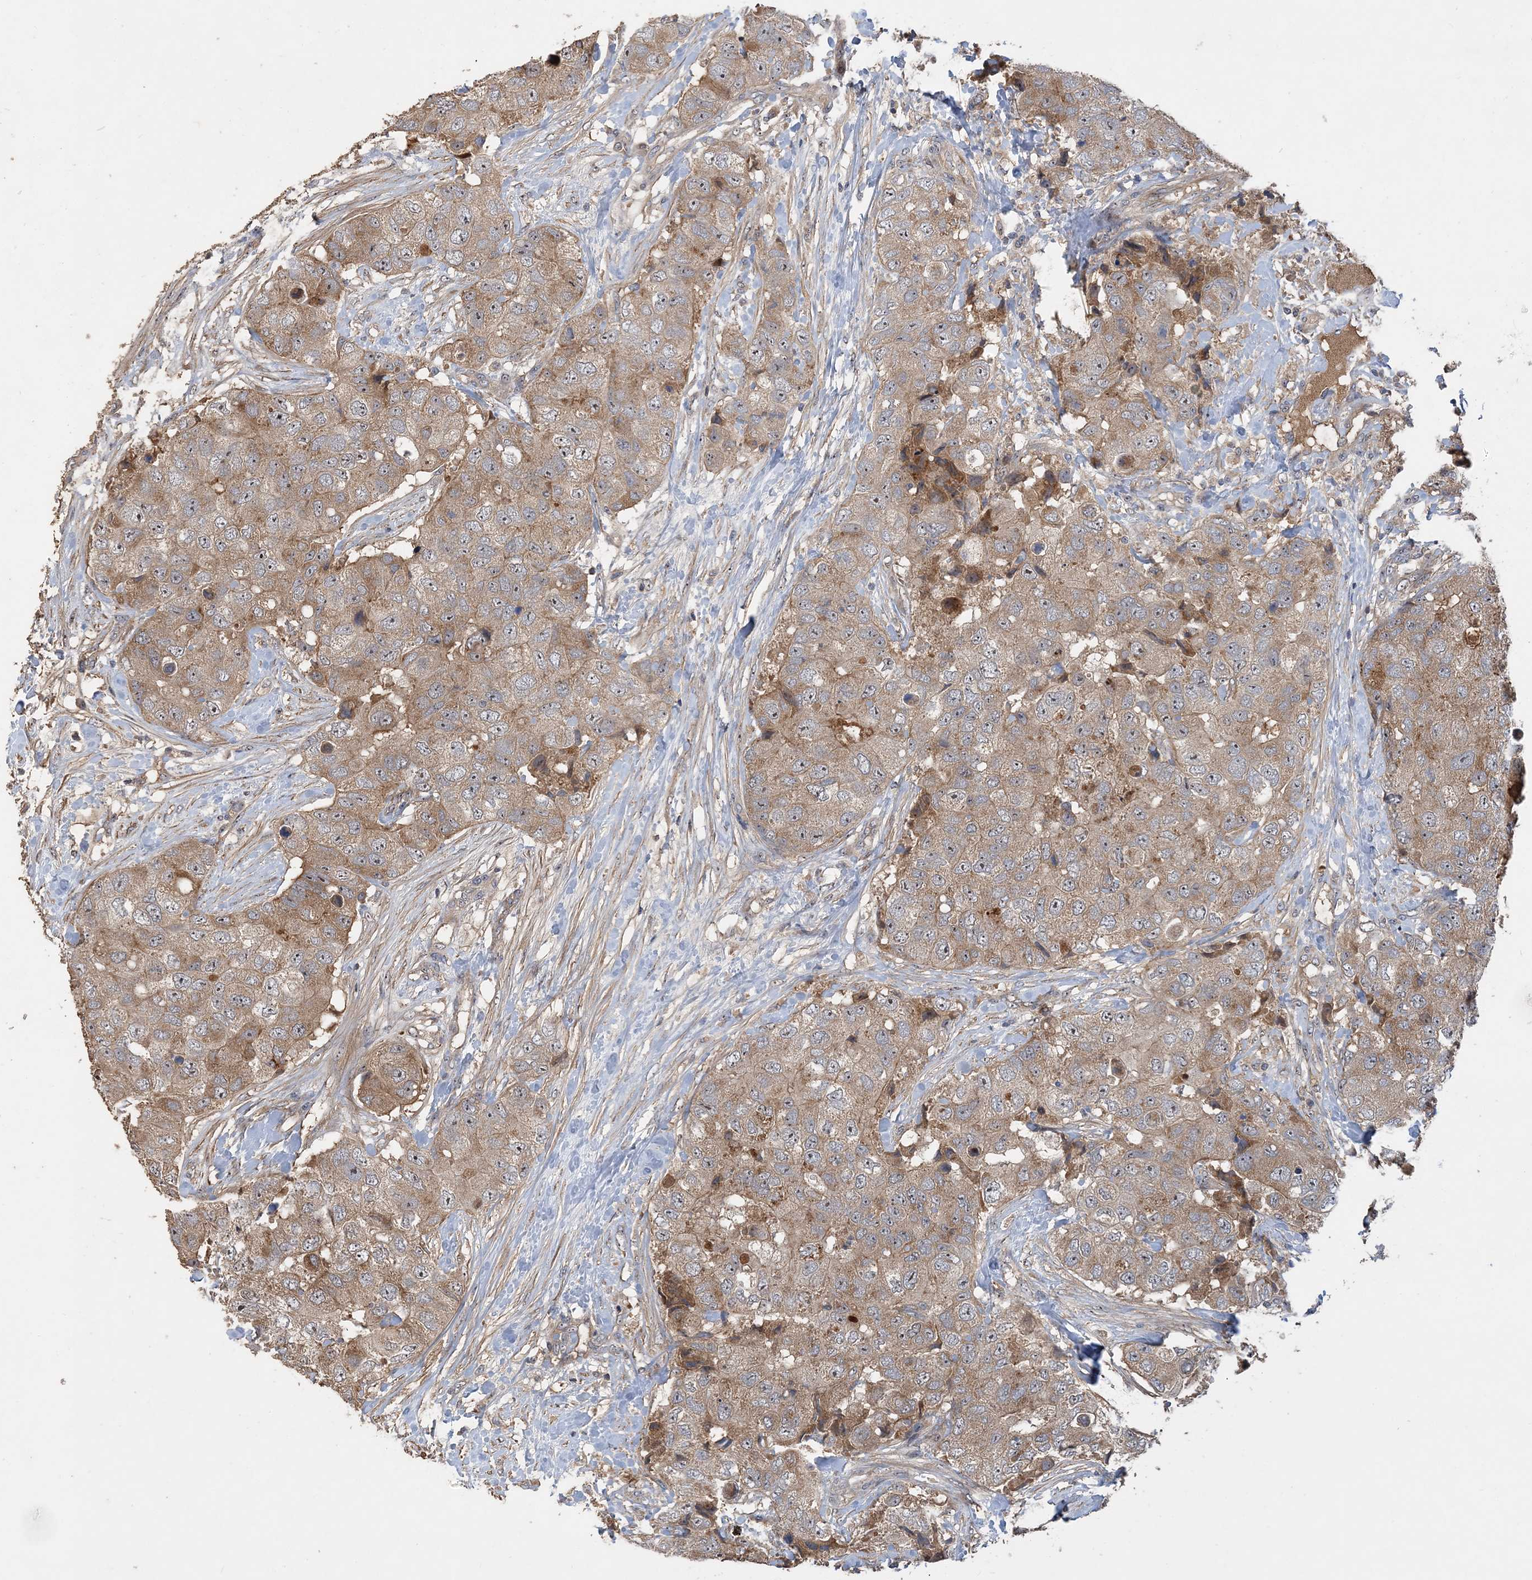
{"staining": {"intensity": "moderate", "quantity": ">75%", "location": "cytoplasmic/membranous,nuclear"}, "tissue": "breast cancer", "cell_type": "Tumor cells", "image_type": "cancer", "snomed": [{"axis": "morphology", "description": "Duct carcinoma"}, {"axis": "topography", "description": "Breast"}], "caption": "Immunohistochemistry of breast intraductal carcinoma displays medium levels of moderate cytoplasmic/membranous and nuclear expression in approximately >75% of tumor cells.", "gene": "GRINA", "patient": {"sex": "female", "age": 62}}